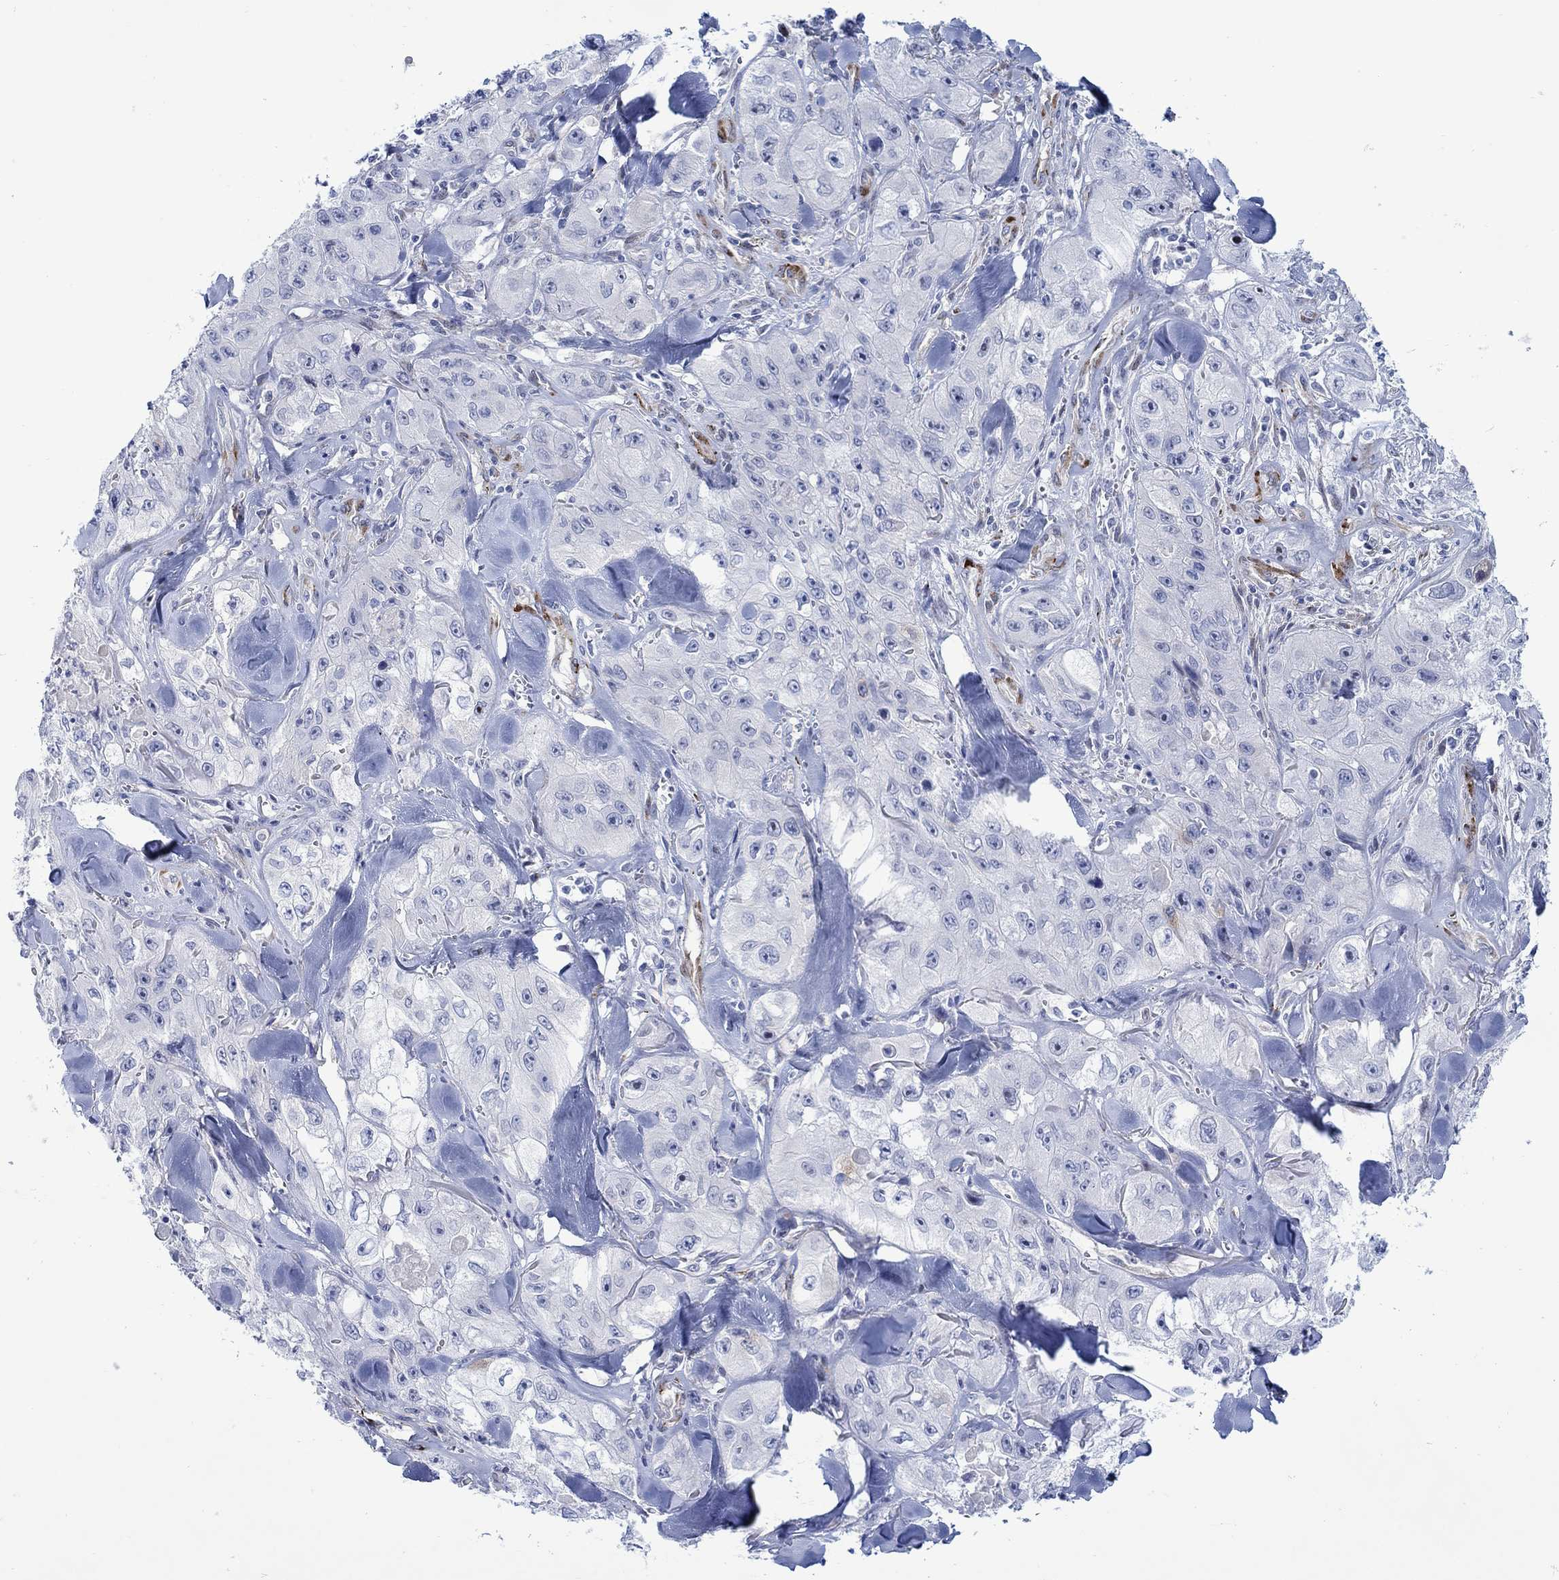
{"staining": {"intensity": "negative", "quantity": "none", "location": "none"}, "tissue": "skin cancer", "cell_type": "Tumor cells", "image_type": "cancer", "snomed": [{"axis": "morphology", "description": "Squamous cell carcinoma, NOS"}, {"axis": "topography", "description": "Skin"}, {"axis": "topography", "description": "Subcutis"}], "caption": "A photomicrograph of human skin cancer is negative for staining in tumor cells.", "gene": "KSR2", "patient": {"sex": "male", "age": 73}}